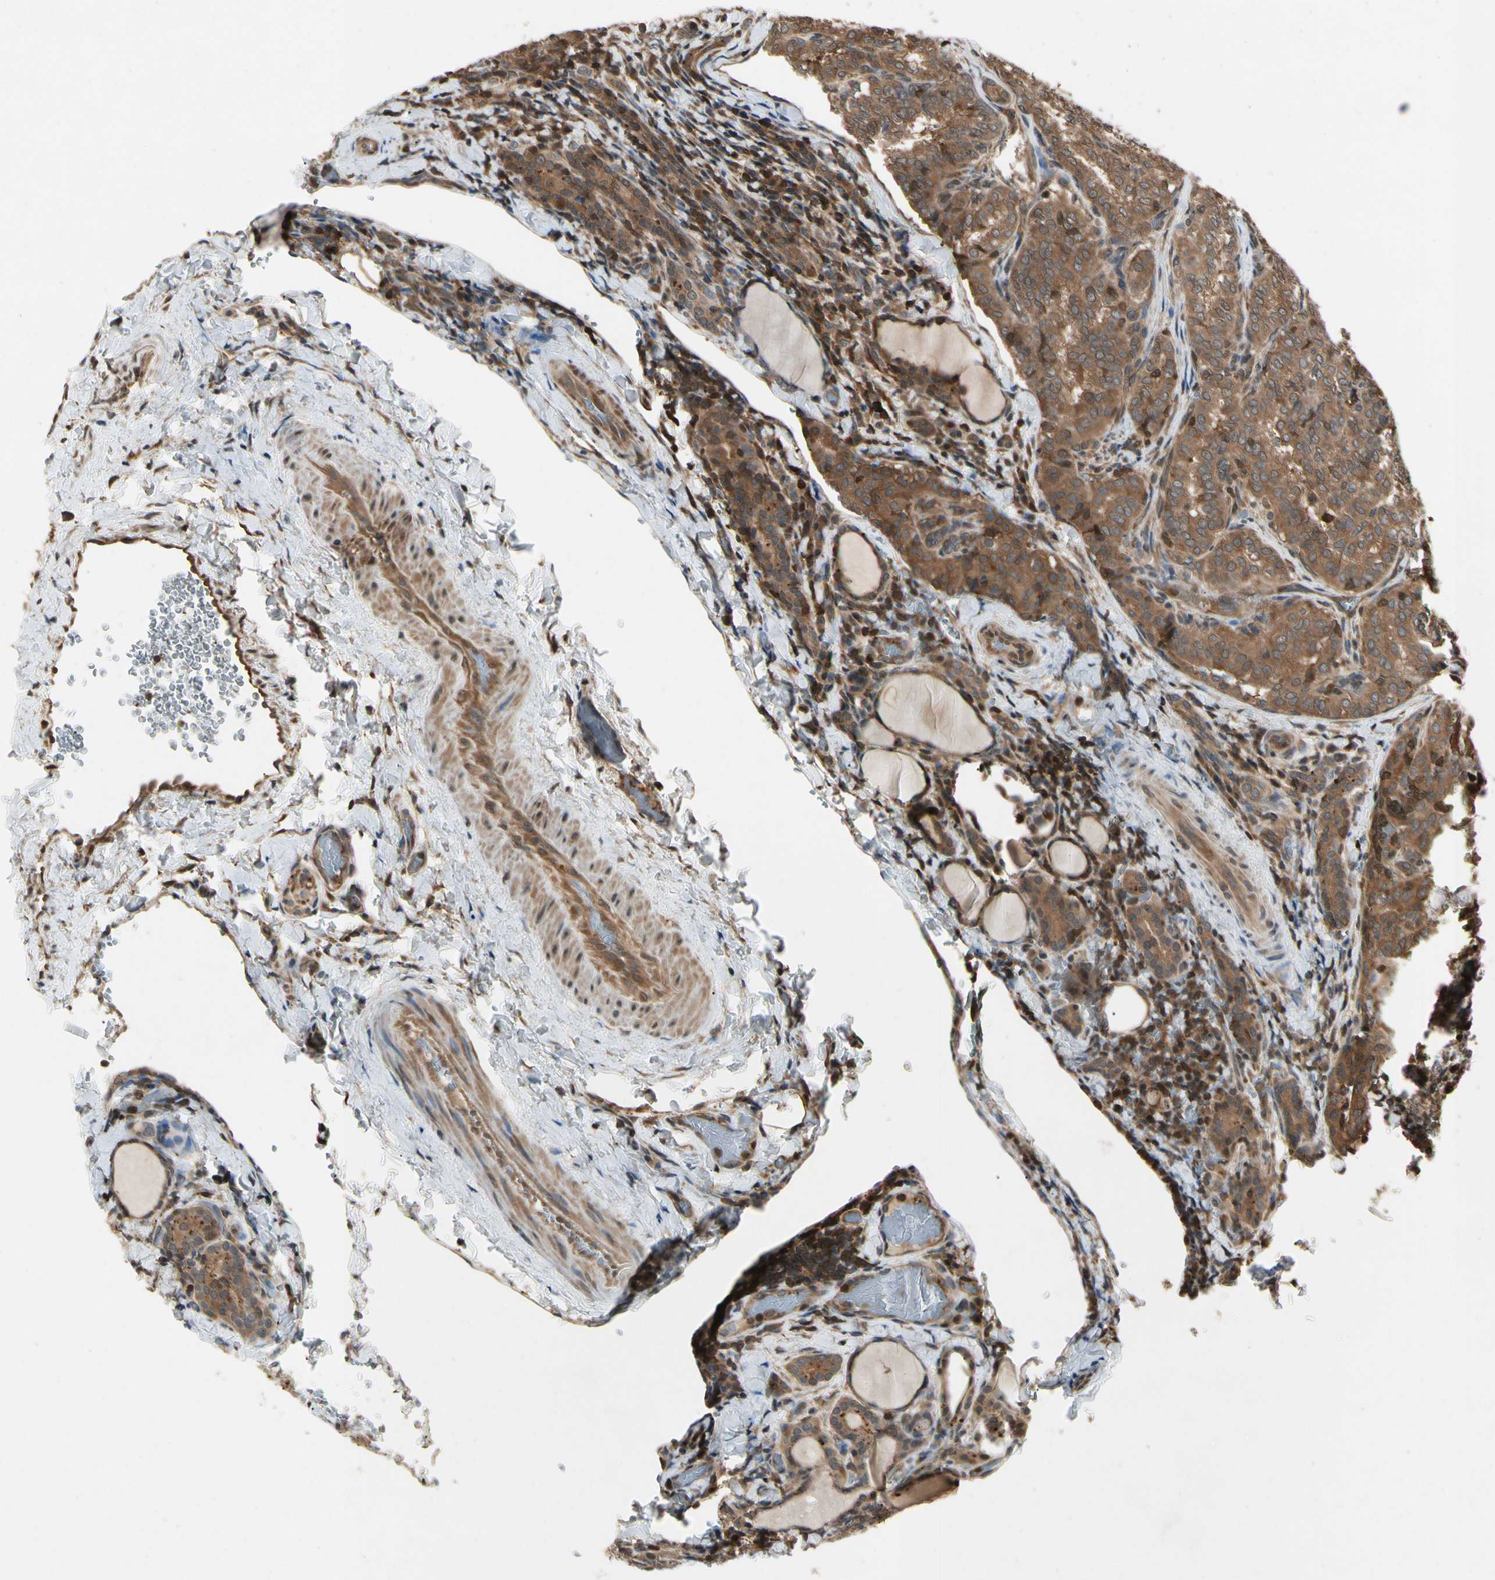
{"staining": {"intensity": "moderate", "quantity": ">75%", "location": "cytoplasmic/membranous"}, "tissue": "thyroid cancer", "cell_type": "Tumor cells", "image_type": "cancer", "snomed": [{"axis": "morphology", "description": "Normal tissue, NOS"}, {"axis": "morphology", "description": "Papillary adenocarcinoma, NOS"}, {"axis": "topography", "description": "Thyroid gland"}], "caption": "IHC photomicrograph of thyroid papillary adenocarcinoma stained for a protein (brown), which shows medium levels of moderate cytoplasmic/membranous staining in approximately >75% of tumor cells.", "gene": "YWHAQ", "patient": {"sex": "female", "age": 30}}